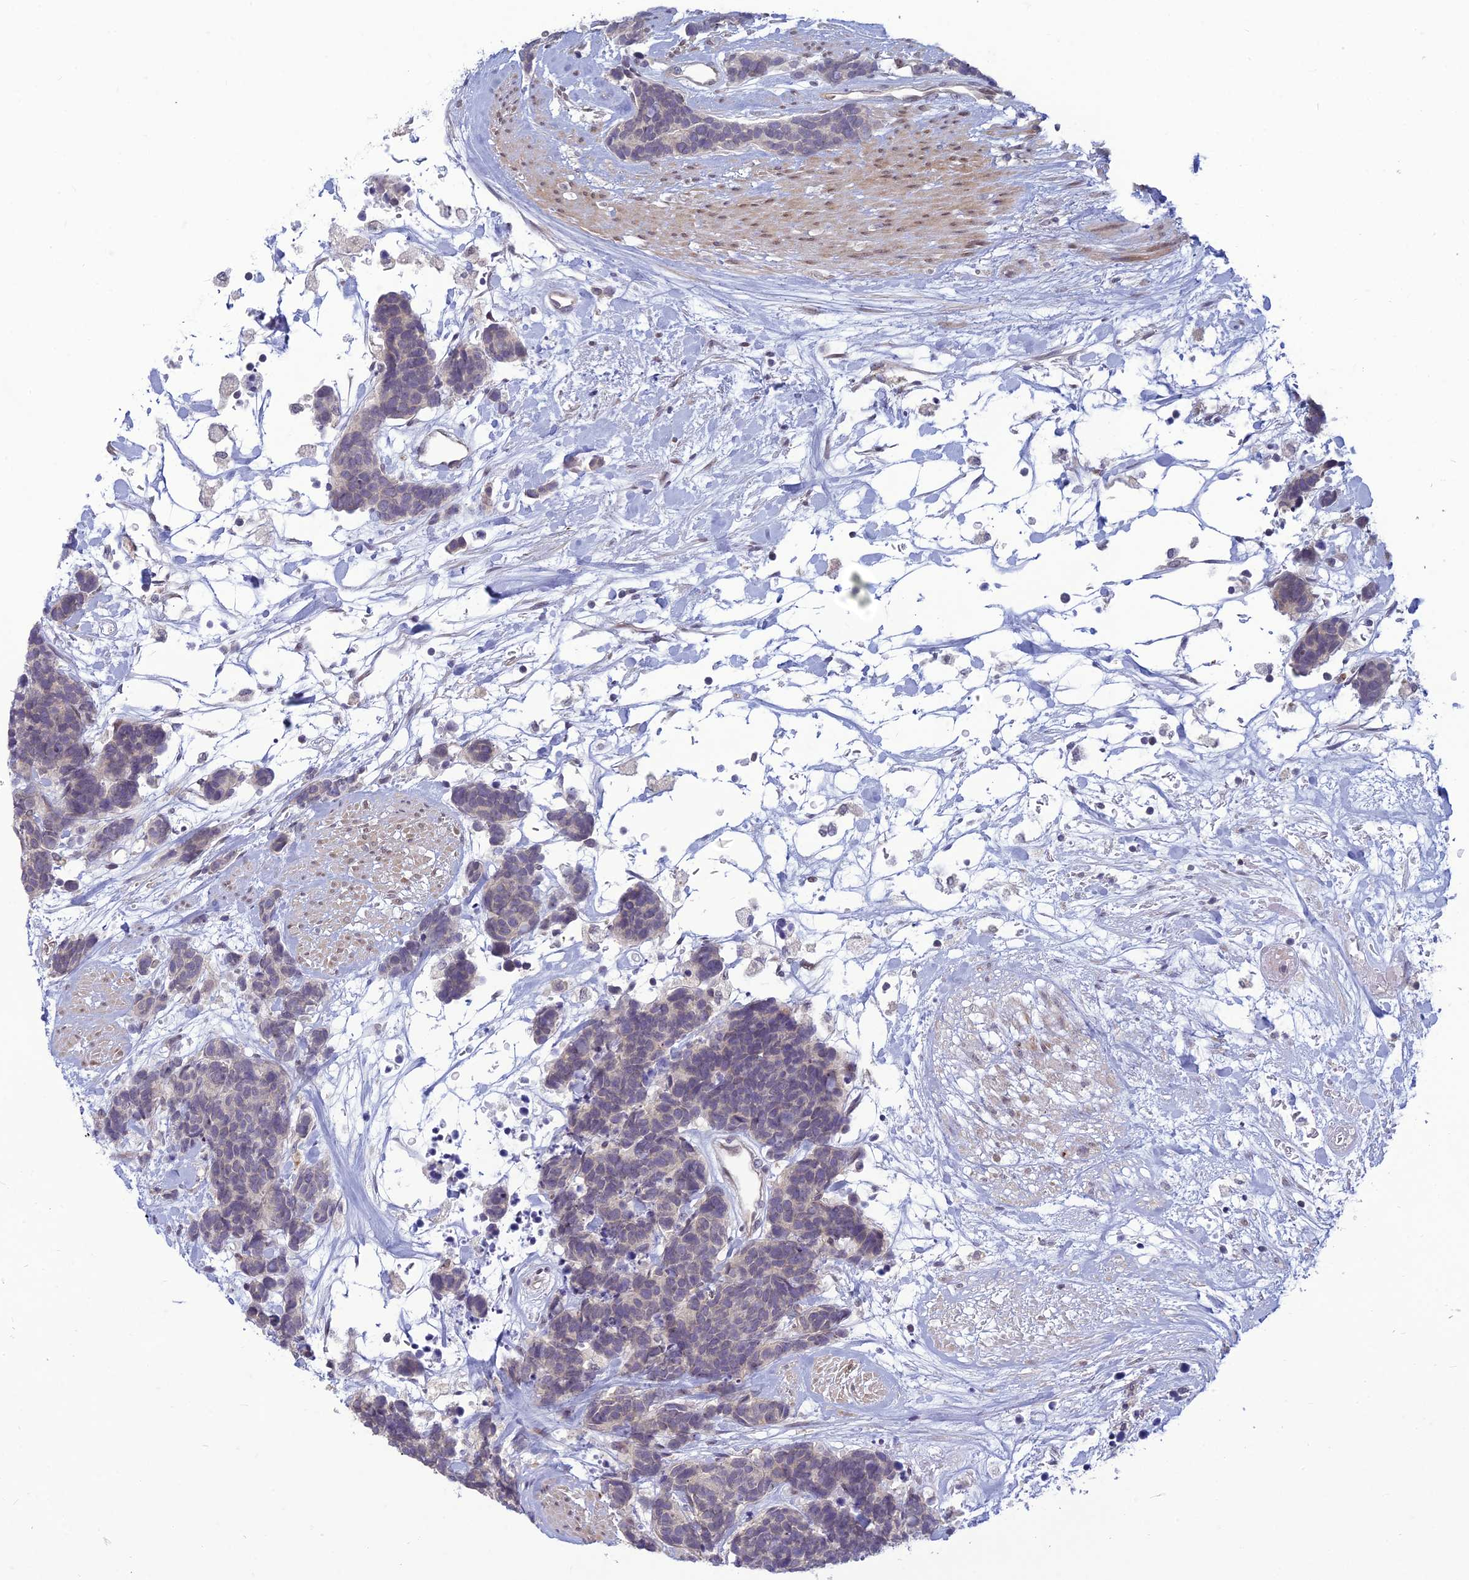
{"staining": {"intensity": "negative", "quantity": "none", "location": "none"}, "tissue": "carcinoid", "cell_type": "Tumor cells", "image_type": "cancer", "snomed": [{"axis": "morphology", "description": "Carcinoma, NOS"}, {"axis": "morphology", "description": "Carcinoid, malignant, NOS"}, {"axis": "topography", "description": "Urinary bladder"}], "caption": "An immunohistochemistry (IHC) micrograph of carcinoid is shown. There is no staining in tumor cells of carcinoid.", "gene": "DTX2", "patient": {"sex": "male", "age": 57}}